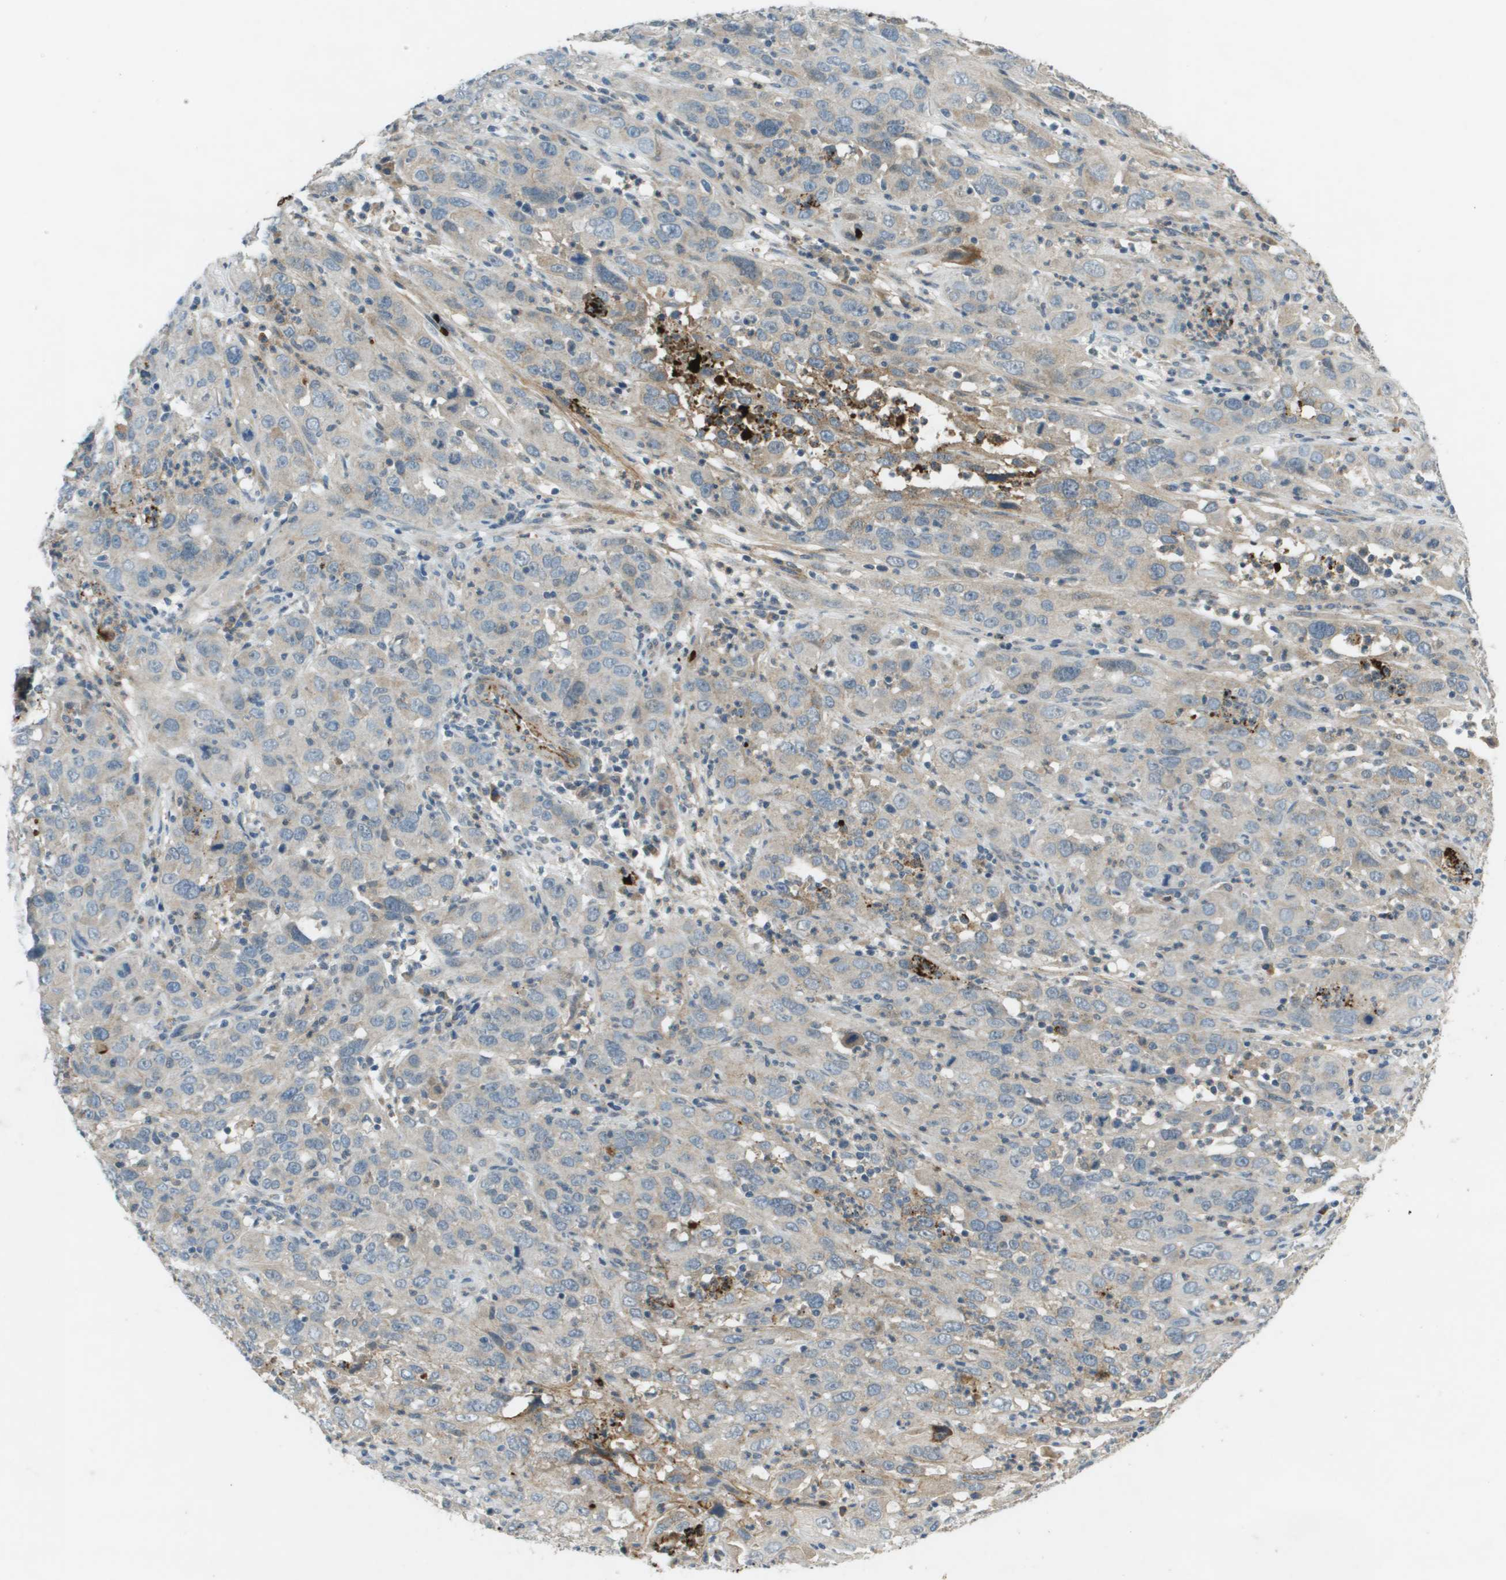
{"staining": {"intensity": "weak", "quantity": "<25%", "location": "cytoplasmic/membranous"}, "tissue": "cervical cancer", "cell_type": "Tumor cells", "image_type": "cancer", "snomed": [{"axis": "morphology", "description": "Squamous cell carcinoma, NOS"}, {"axis": "topography", "description": "Cervix"}], "caption": "The photomicrograph reveals no staining of tumor cells in cervical cancer.", "gene": "VTN", "patient": {"sex": "female", "age": 32}}